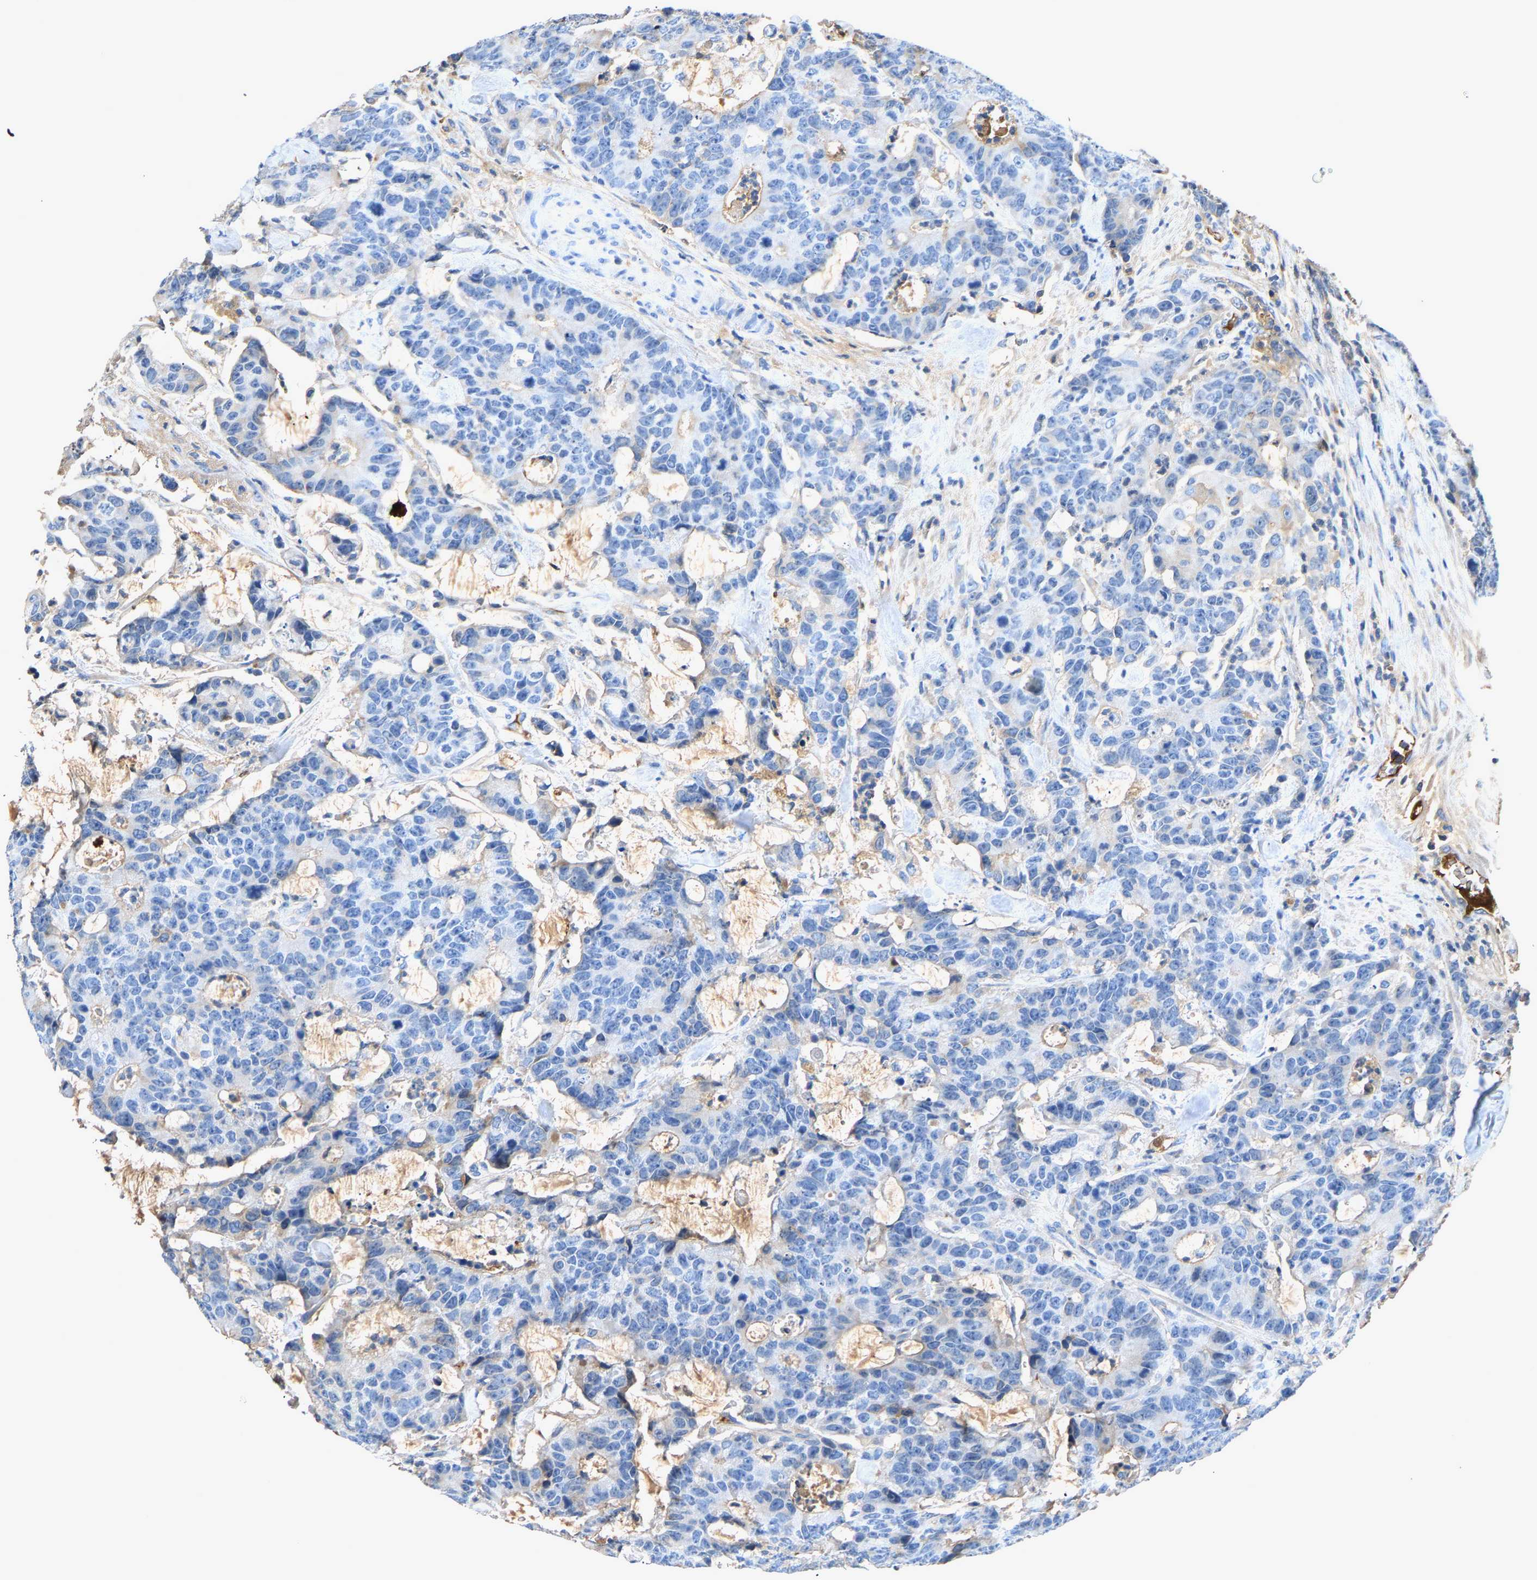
{"staining": {"intensity": "negative", "quantity": "none", "location": "none"}, "tissue": "colorectal cancer", "cell_type": "Tumor cells", "image_type": "cancer", "snomed": [{"axis": "morphology", "description": "Adenocarcinoma, NOS"}, {"axis": "topography", "description": "Colon"}], "caption": "A micrograph of colorectal cancer stained for a protein reveals no brown staining in tumor cells.", "gene": "STC1", "patient": {"sex": "female", "age": 86}}